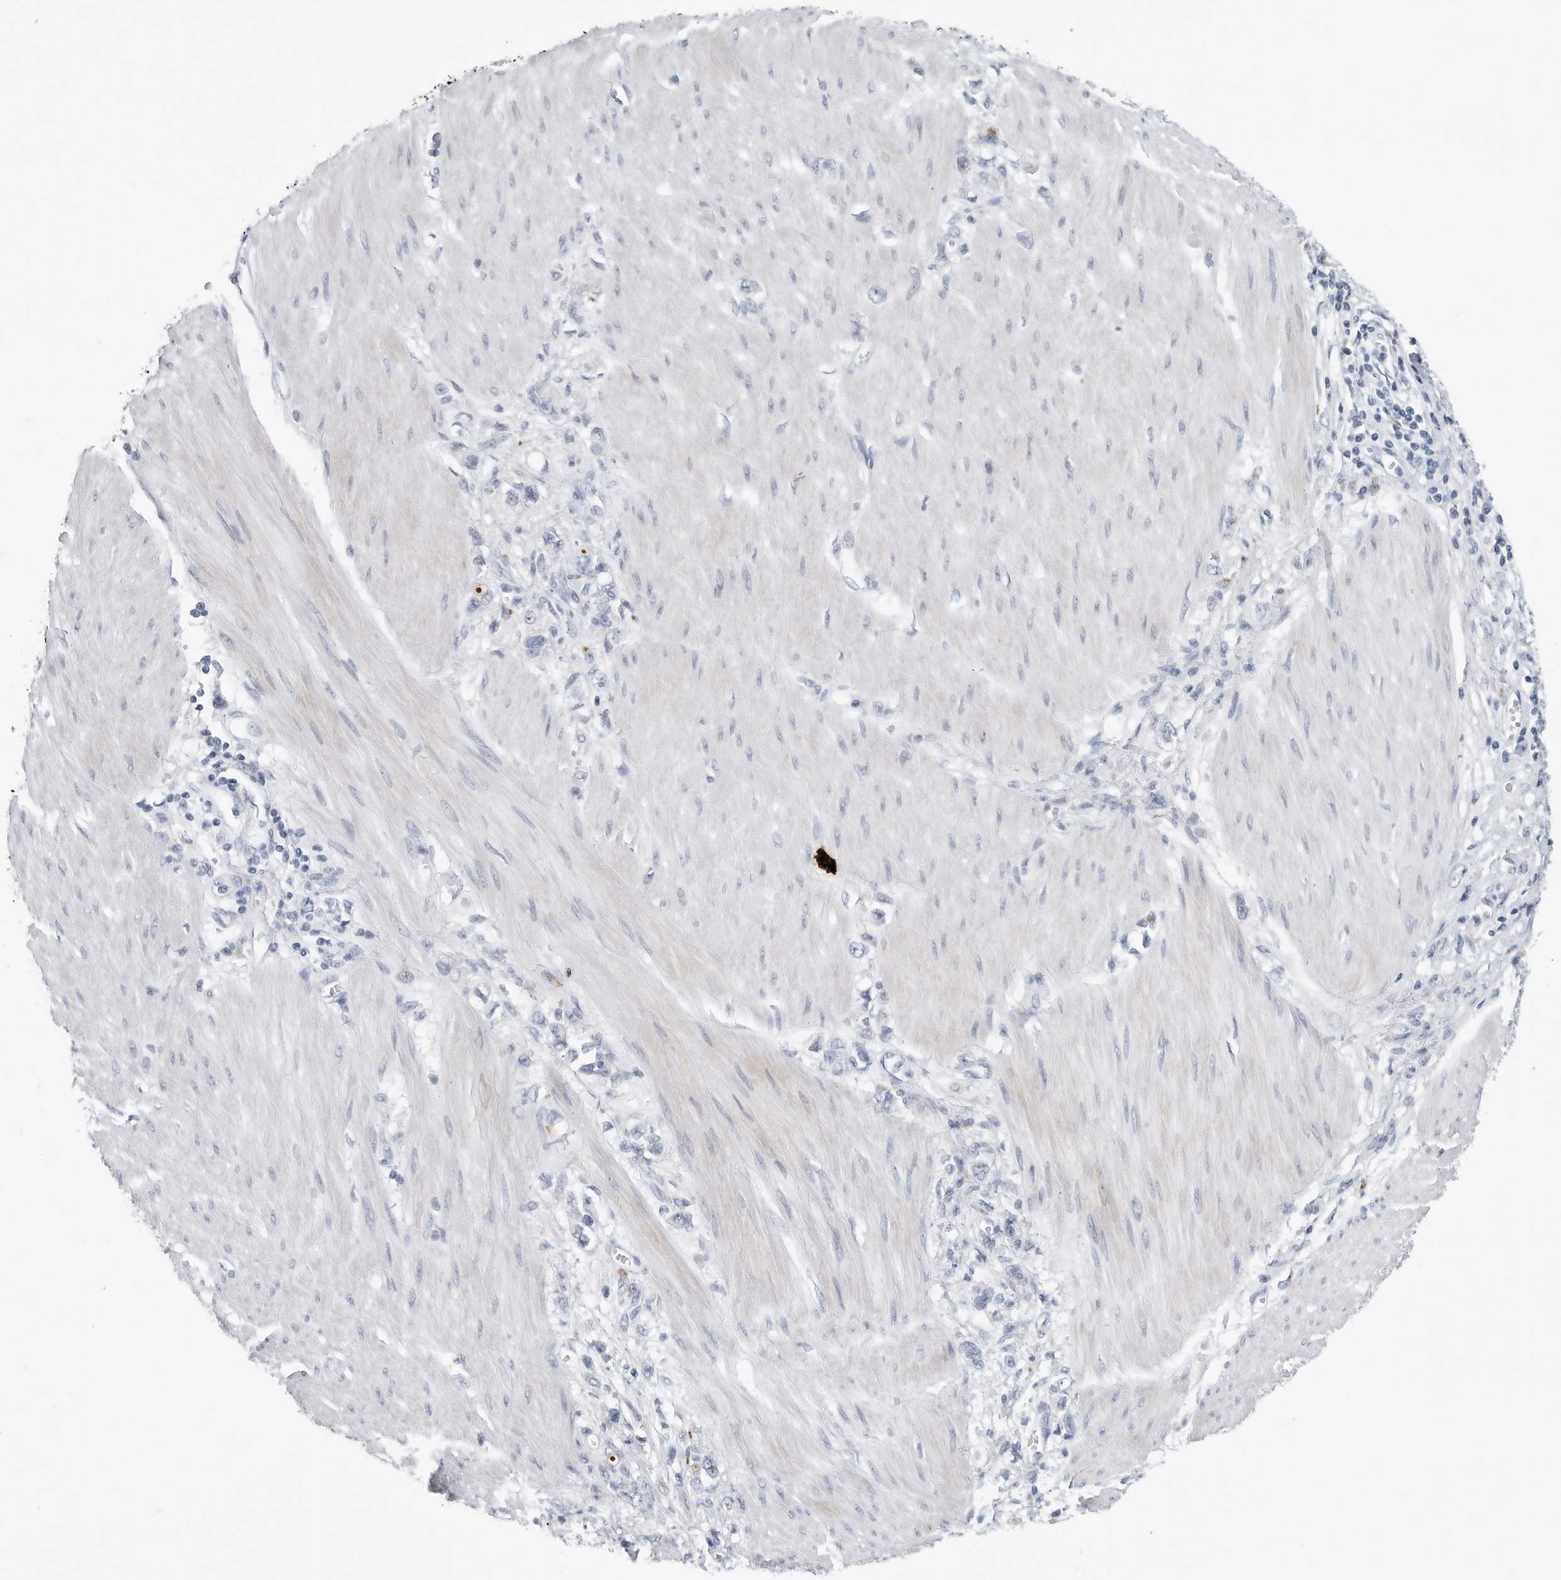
{"staining": {"intensity": "negative", "quantity": "none", "location": "none"}, "tissue": "stomach cancer", "cell_type": "Tumor cells", "image_type": "cancer", "snomed": [{"axis": "morphology", "description": "Adenocarcinoma, NOS"}, {"axis": "topography", "description": "Stomach"}], "caption": "Image shows no significant protein staining in tumor cells of stomach cancer. (DAB immunohistochemistry (IHC), high magnification).", "gene": "TIMP1", "patient": {"sex": "female", "age": 76}}